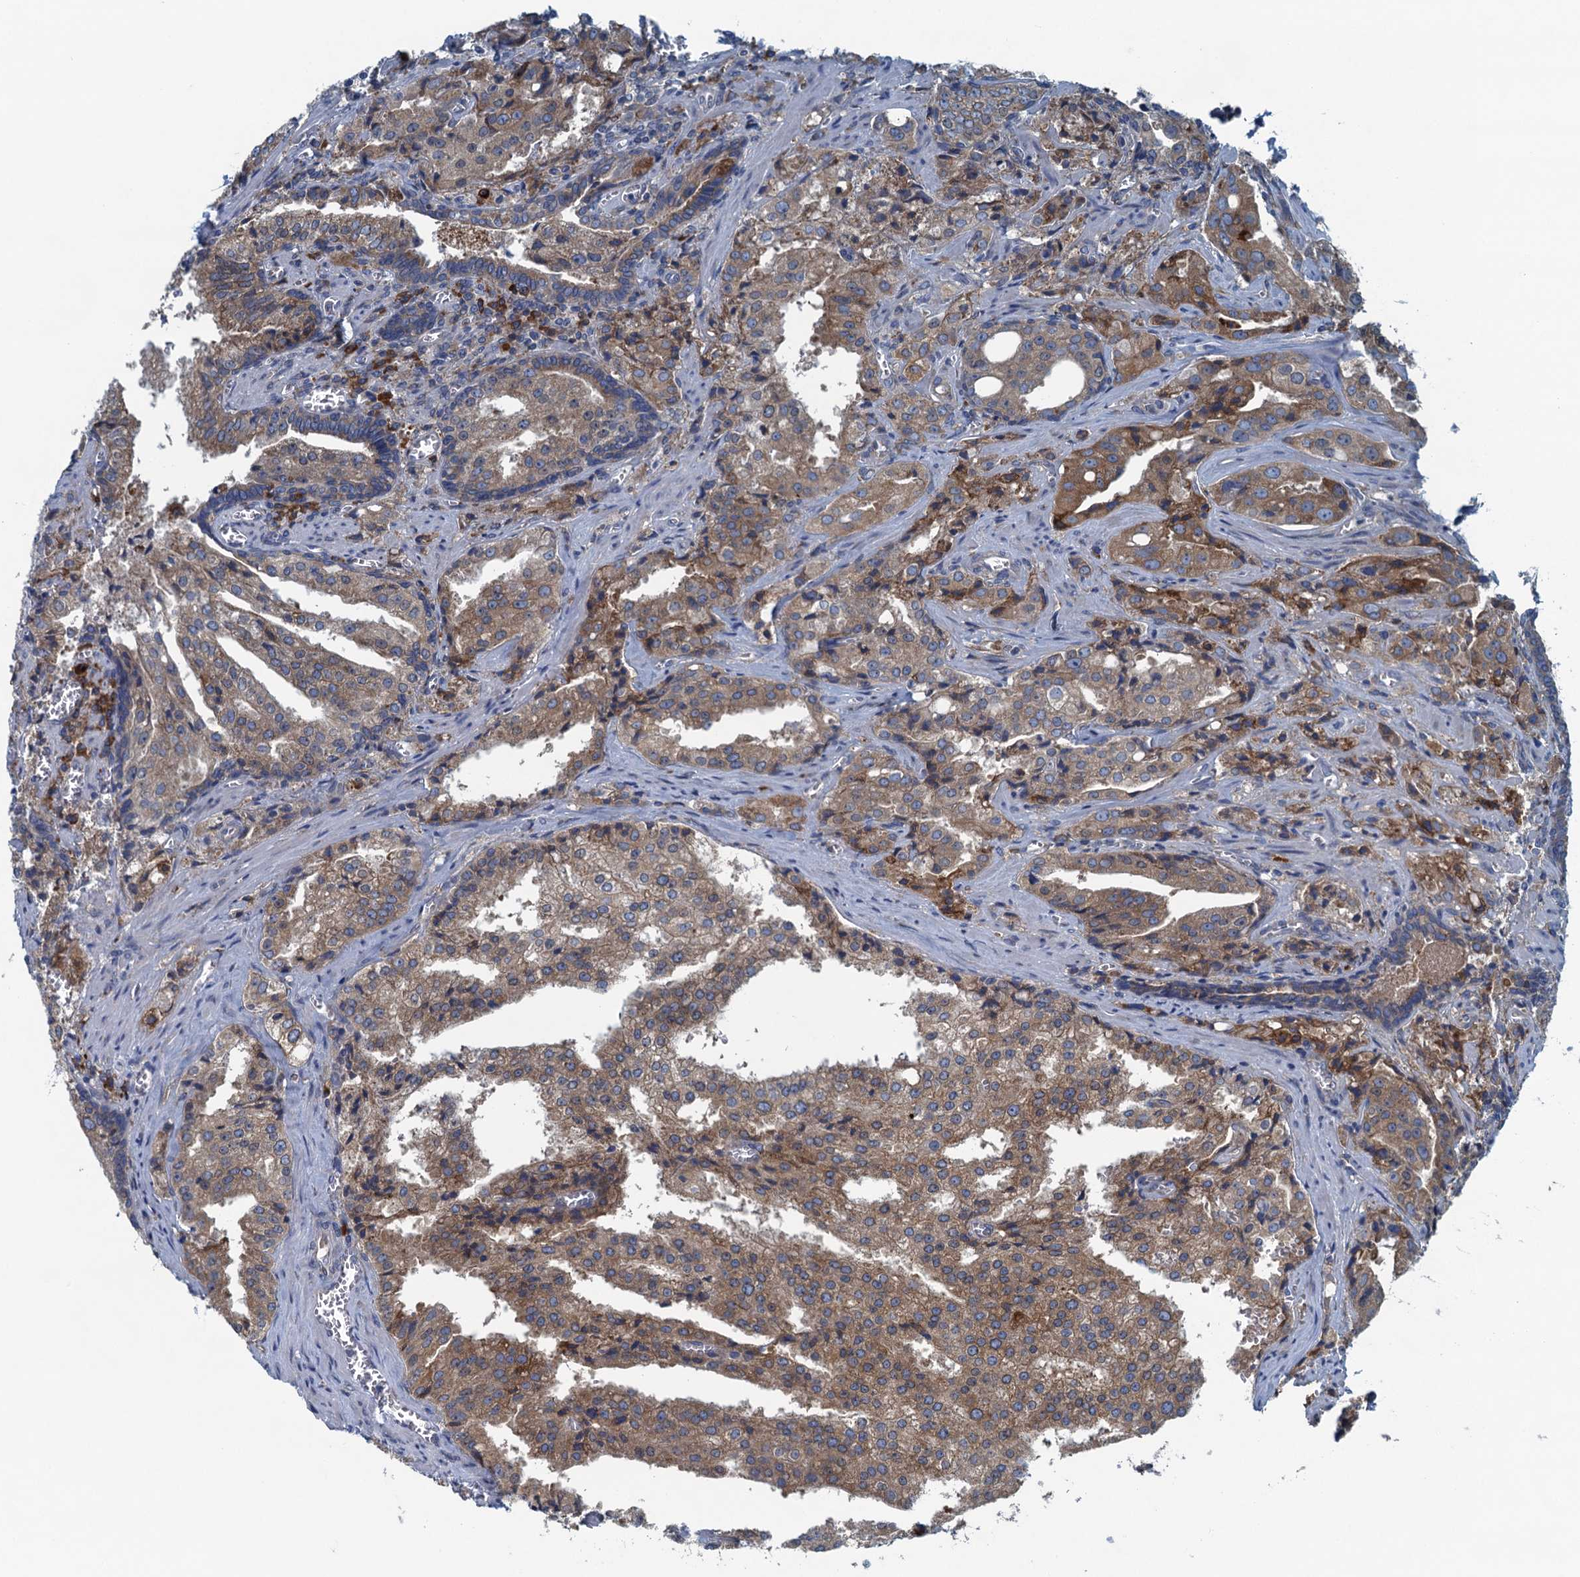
{"staining": {"intensity": "moderate", "quantity": ">75%", "location": "cytoplasmic/membranous"}, "tissue": "prostate cancer", "cell_type": "Tumor cells", "image_type": "cancer", "snomed": [{"axis": "morphology", "description": "Adenocarcinoma, High grade"}, {"axis": "topography", "description": "Prostate"}], "caption": "High-power microscopy captured an immunohistochemistry (IHC) histopathology image of adenocarcinoma (high-grade) (prostate), revealing moderate cytoplasmic/membranous staining in approximately >75% of tumor cells.", "gene": "MYDGF", "patient": {"sex": "male", "age": 68}}